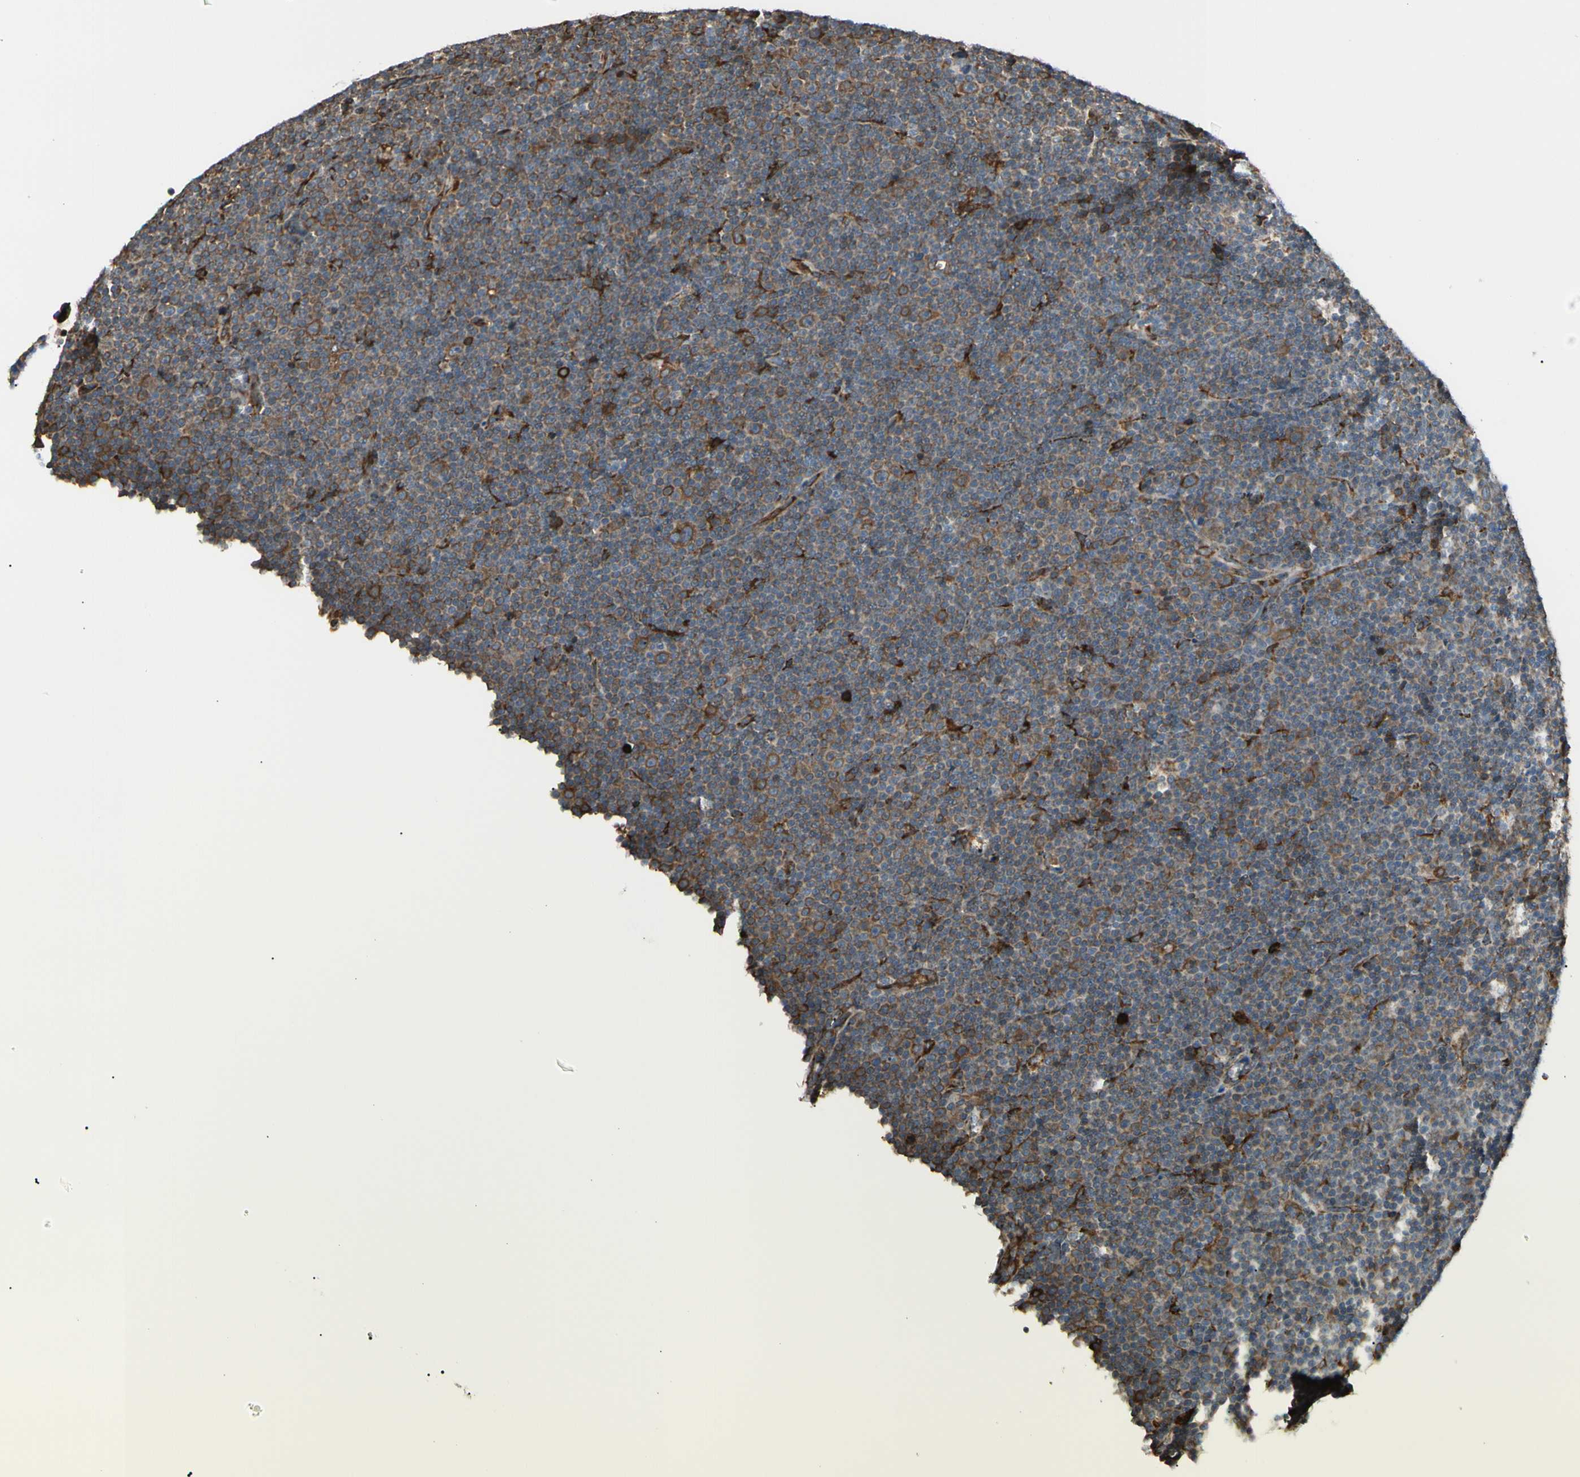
{"staining": {"intensity": "moderate", "quantity": "25%-75%", "location": "cytoplasmic/membranous"}, "tissue": "lymphoma", "cell_type": "Tumor cells", "image_type": "cancer", "snomed": [{"axis": "morphology", "description": "Malignant lymphoma, non-Hodgkin's type, Low grade"}, {"axis": "topography", "description": "Lymph node"}], "caption": "The histopathology image demonstrates immunohistochemical staining of malignant lymphoma, non-Hodgkin's type (low-grade). There is moderate cytoplasmic/membranous expression is appreciated in about 25%-75% of tumor cells. (IHC, brightfield microscopy, high magnification).", "gene": "HSP90B1", "patient": {"sex": "female", "age": 67}}